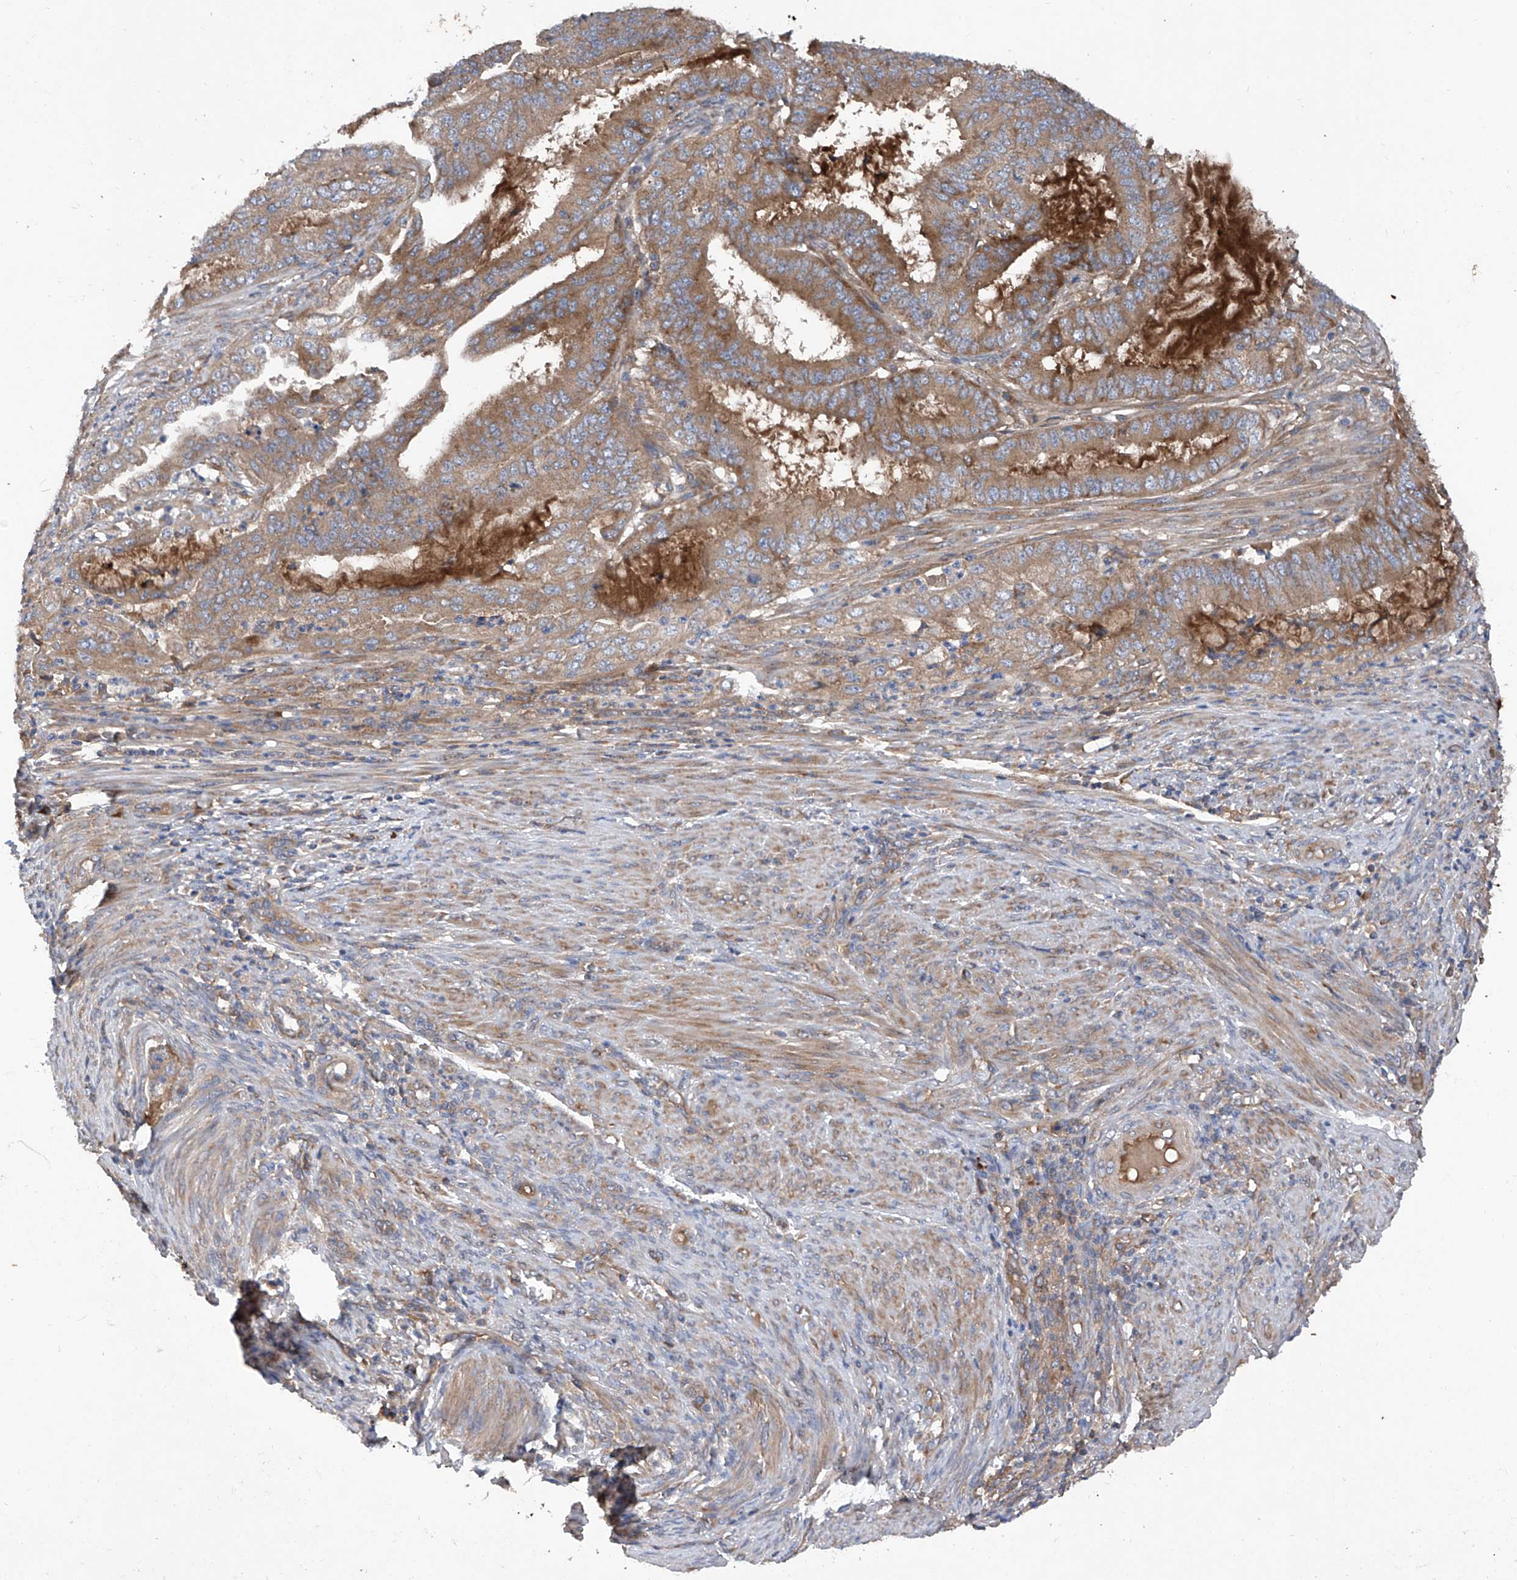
{"staining": {"intensity": "moderate", "quantity": ">75%", "location": "cytoplasmic/membranous"}, "tissue": "endometrial cancer", "cell_type": "Tumor cells", "image_type": "cancer", "snomed": [{"axis": "morphology", "description": "Adenocarcinoma, NOS"}, {"axis": "topography", "description": "Endometrium"}], "caption": "An immunohistochemistry micrograph of tumor tissue is shown. Protein staining in brown highlights moderate cytoplasmic/membranous positivity in endometrial adenocarcinoma within tumor cells. (Brightfield microscopy of DAB IHC at high magnification).", "gene": "ASCC3", "patient": {"sex": "female", "age": 51}}